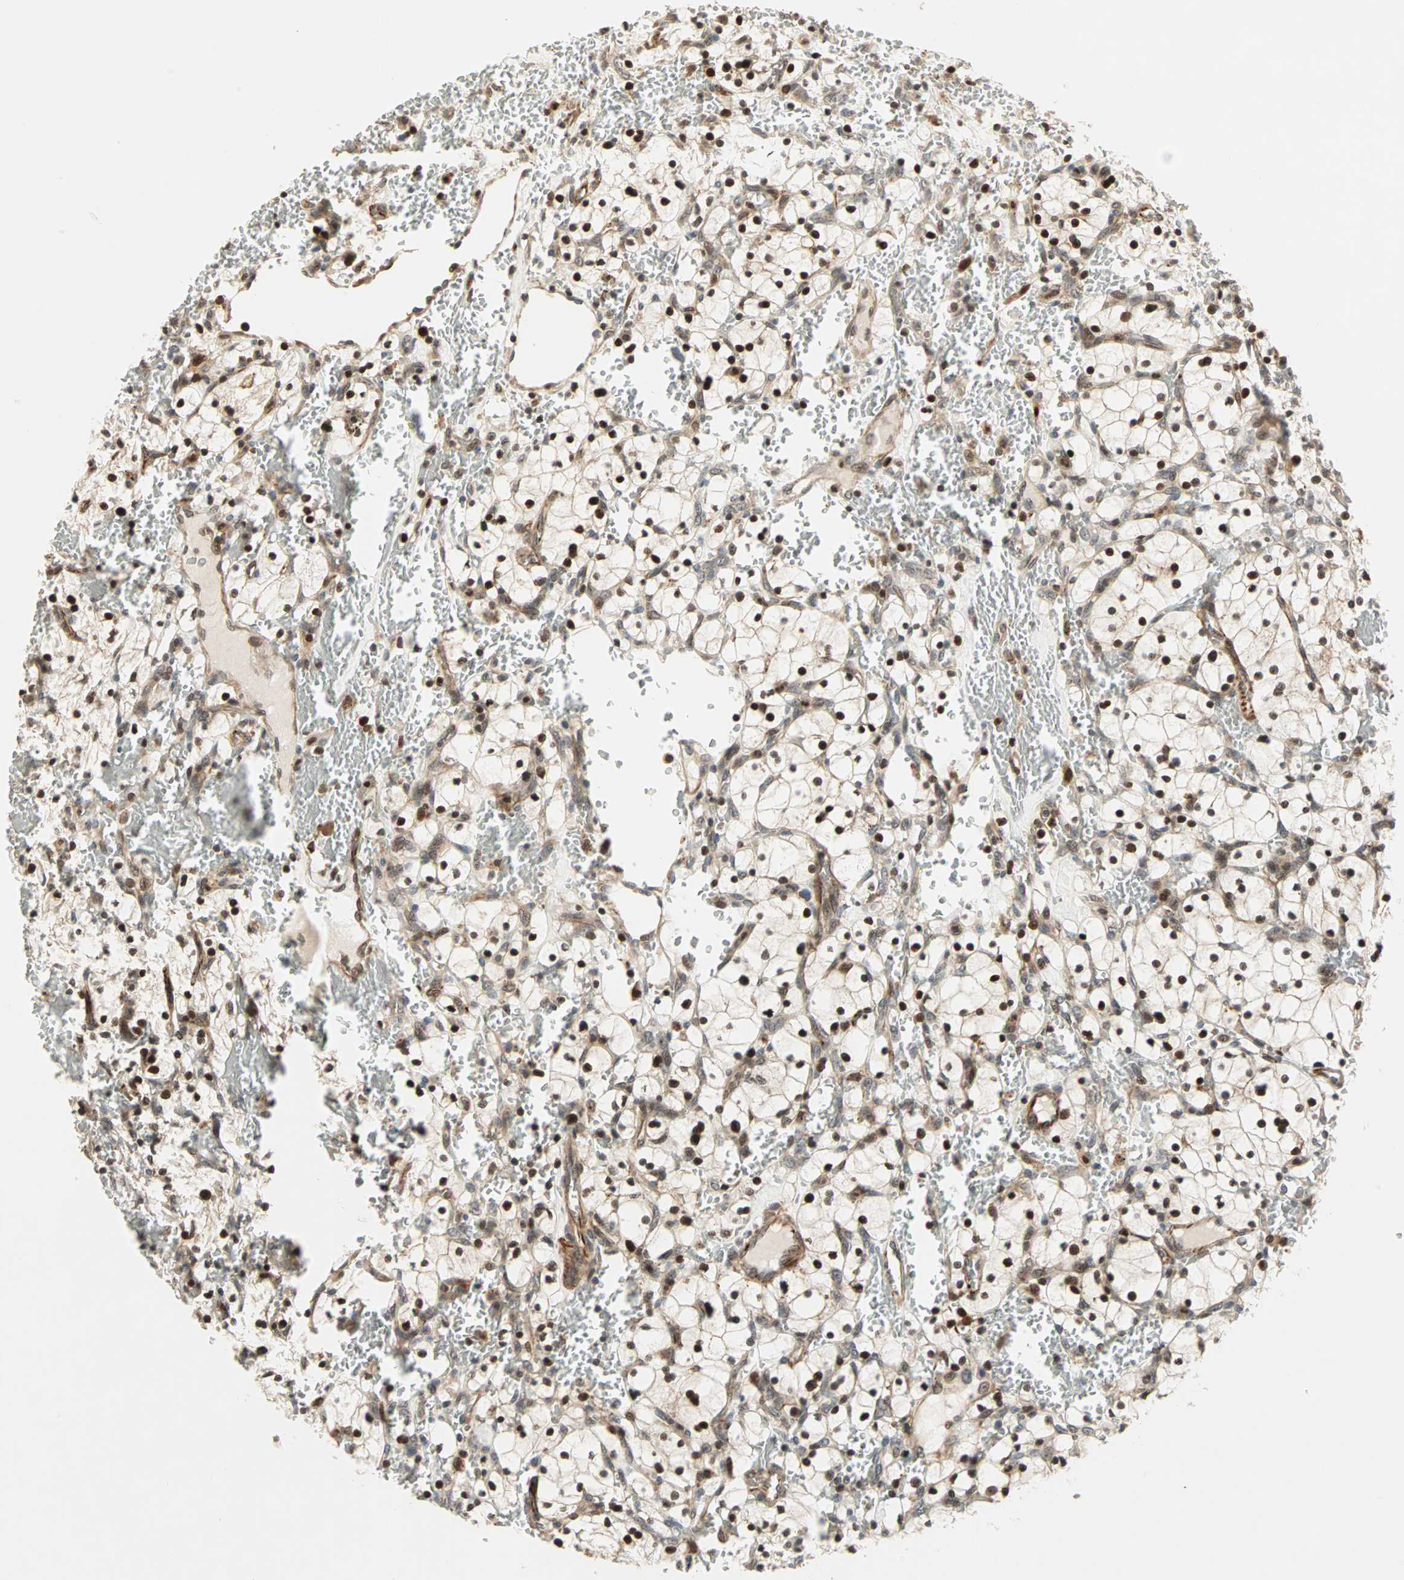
{"staining": {"intensity": "moderate", "quantity": ">75%", "location": "cytoplasmic/membranous,nuclear"}, "tissue": "renal cancer", "cell_type": "Tumor cells", "image_type": "cancer", "snomed": [{"axis": "morphology", "description": "Adenocarcinoma, NOS"}, {"axis": "topography", "description": "Kidney"}], "caption": "This photomicrograph demonstrates immunohistochemistry staining of human renal adenocarcinoma, with medium moderate cytoplasmic/membranous and nuclear expression in about >75% of tumor cells.", "gene": "ZBED9", "patient": {"sex": "female", "age": 83}}